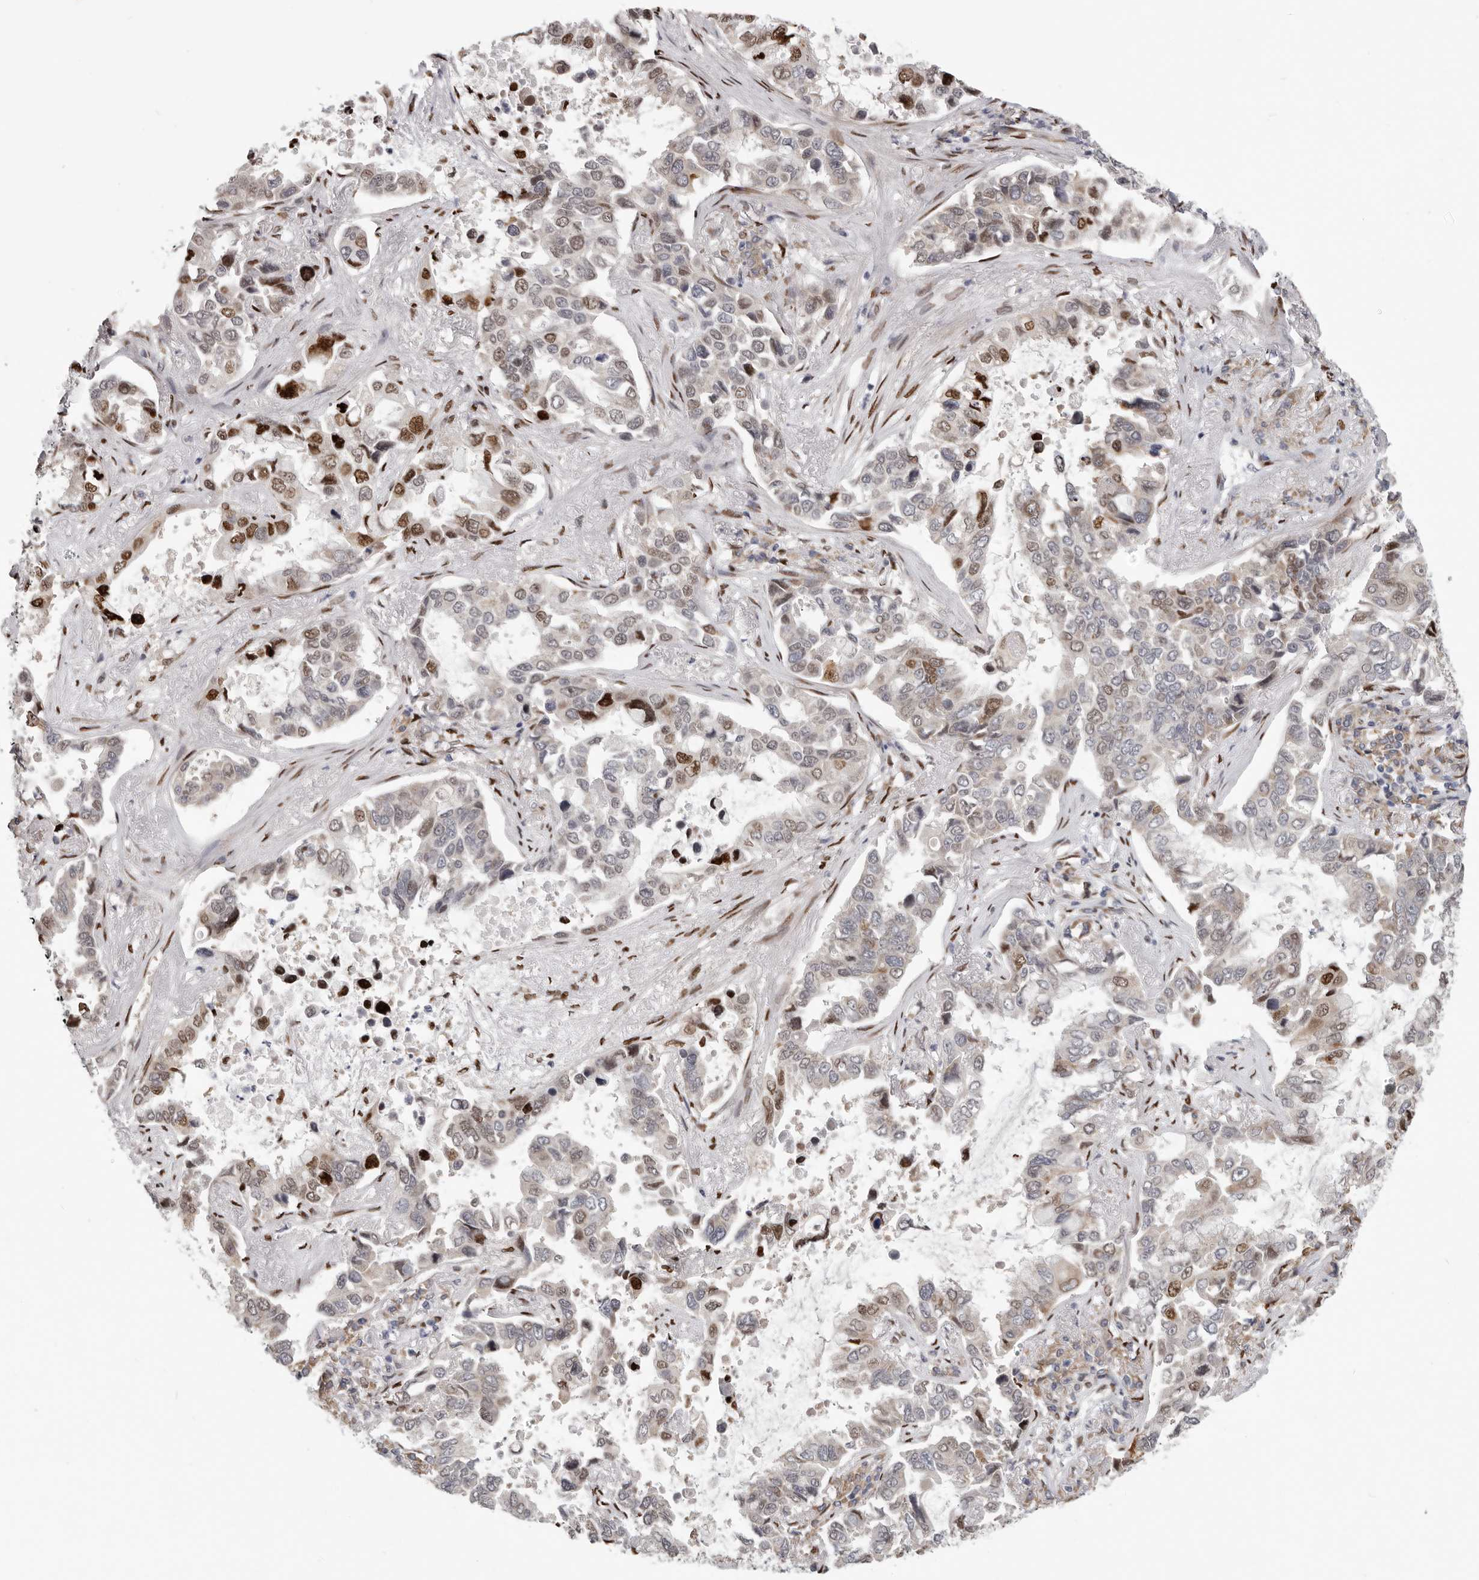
{"staining": {"intensity": "moderate", "quantity": "25%-75%", "location": "nuclear"}, "tissue": "lung cancer", "cell_type": "Tumor cells", "image_type": "cancer", "snomed": [{"axis": "morphology", "description": "Squamous cell carcinoma, NOS"}, {"axis": "topography", "description": "Lung"}], "caption": "There is medium levels of moderate nuclear positivity in tumor cells of lung cancer, as demonstrated by immunohistochemical staining (brown color).", "gene": "SRP19", "patient": {"sex": "male", "age": 66}}